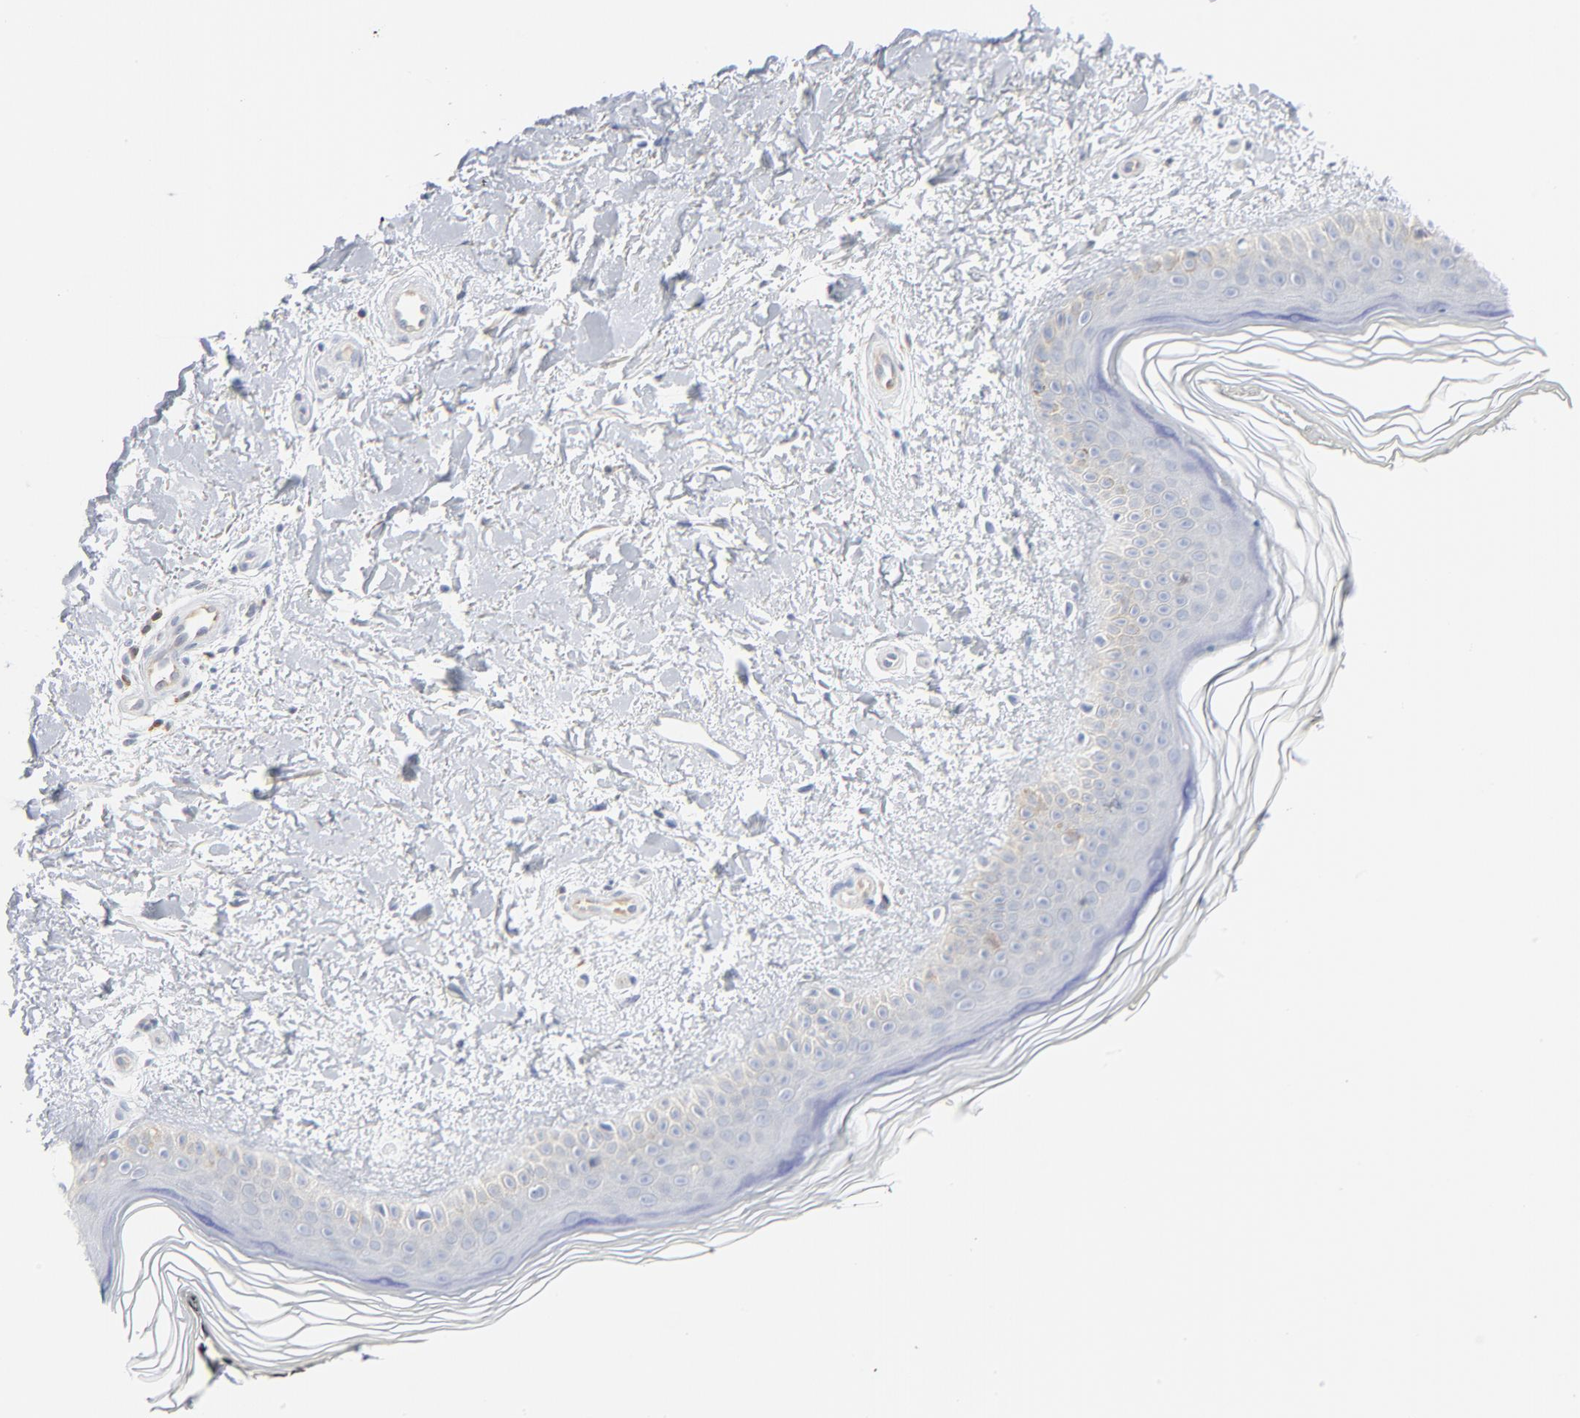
{"staining": {"intensity": "negative", "quantity": "none", "location": "none"}, "tissue": "skin", "cell_type": "Fibroblasts", "image_type": "normal", "snomed": [{"axis": "morphology", "description": "Normal tissue, NOS"}, {"axis": "topography", "description": "Skin"}], "caption": "Immunohistochemistry (IHC) image of unremarkable human skin stained for a protein (brown), which demonstrates no expression in fibroblasts.", "gene": "PTK2B", "patient": {"sex": "female", "age": 19}}